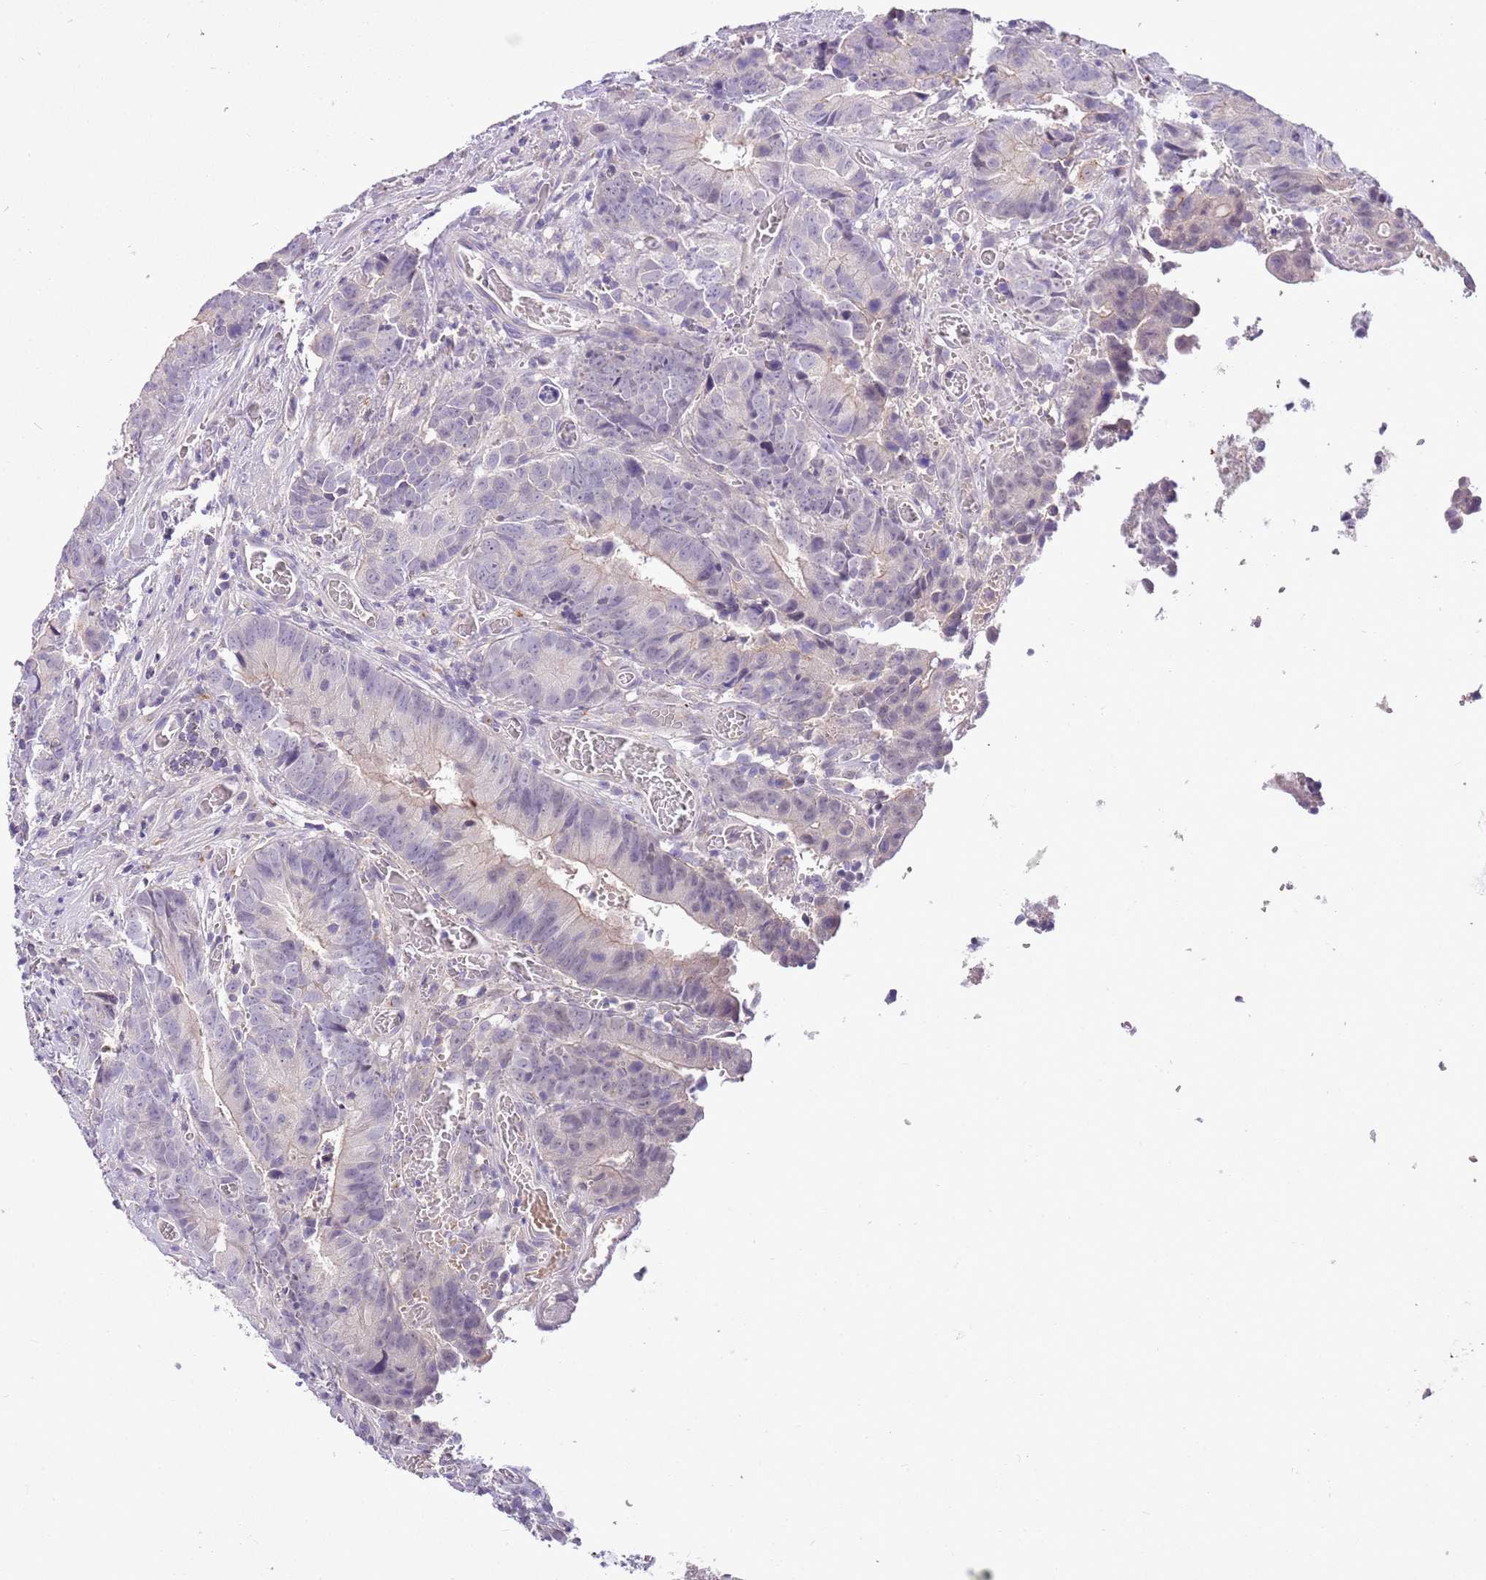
{"staining": {"intensity": "negative", "quantity": "none", "location": "none"}, "tissue": "colorectal cancer", "cell_type": "Tumor cells", "image_type": "cancer", "snomed": [{"axis": "morphology", "description": "Adenocarcinoma, NOS"}, {"axis": "topography", "description": "Colon"}], "caption": "Immunohistochemistry photomicrograph of neoplastic tissue: colorectal adenocarcinoma stained with DAB reveals no significant protein expression in tumor cells.", "gene": "CFAP73", "patient": {"sex": "female", "age": 57}}